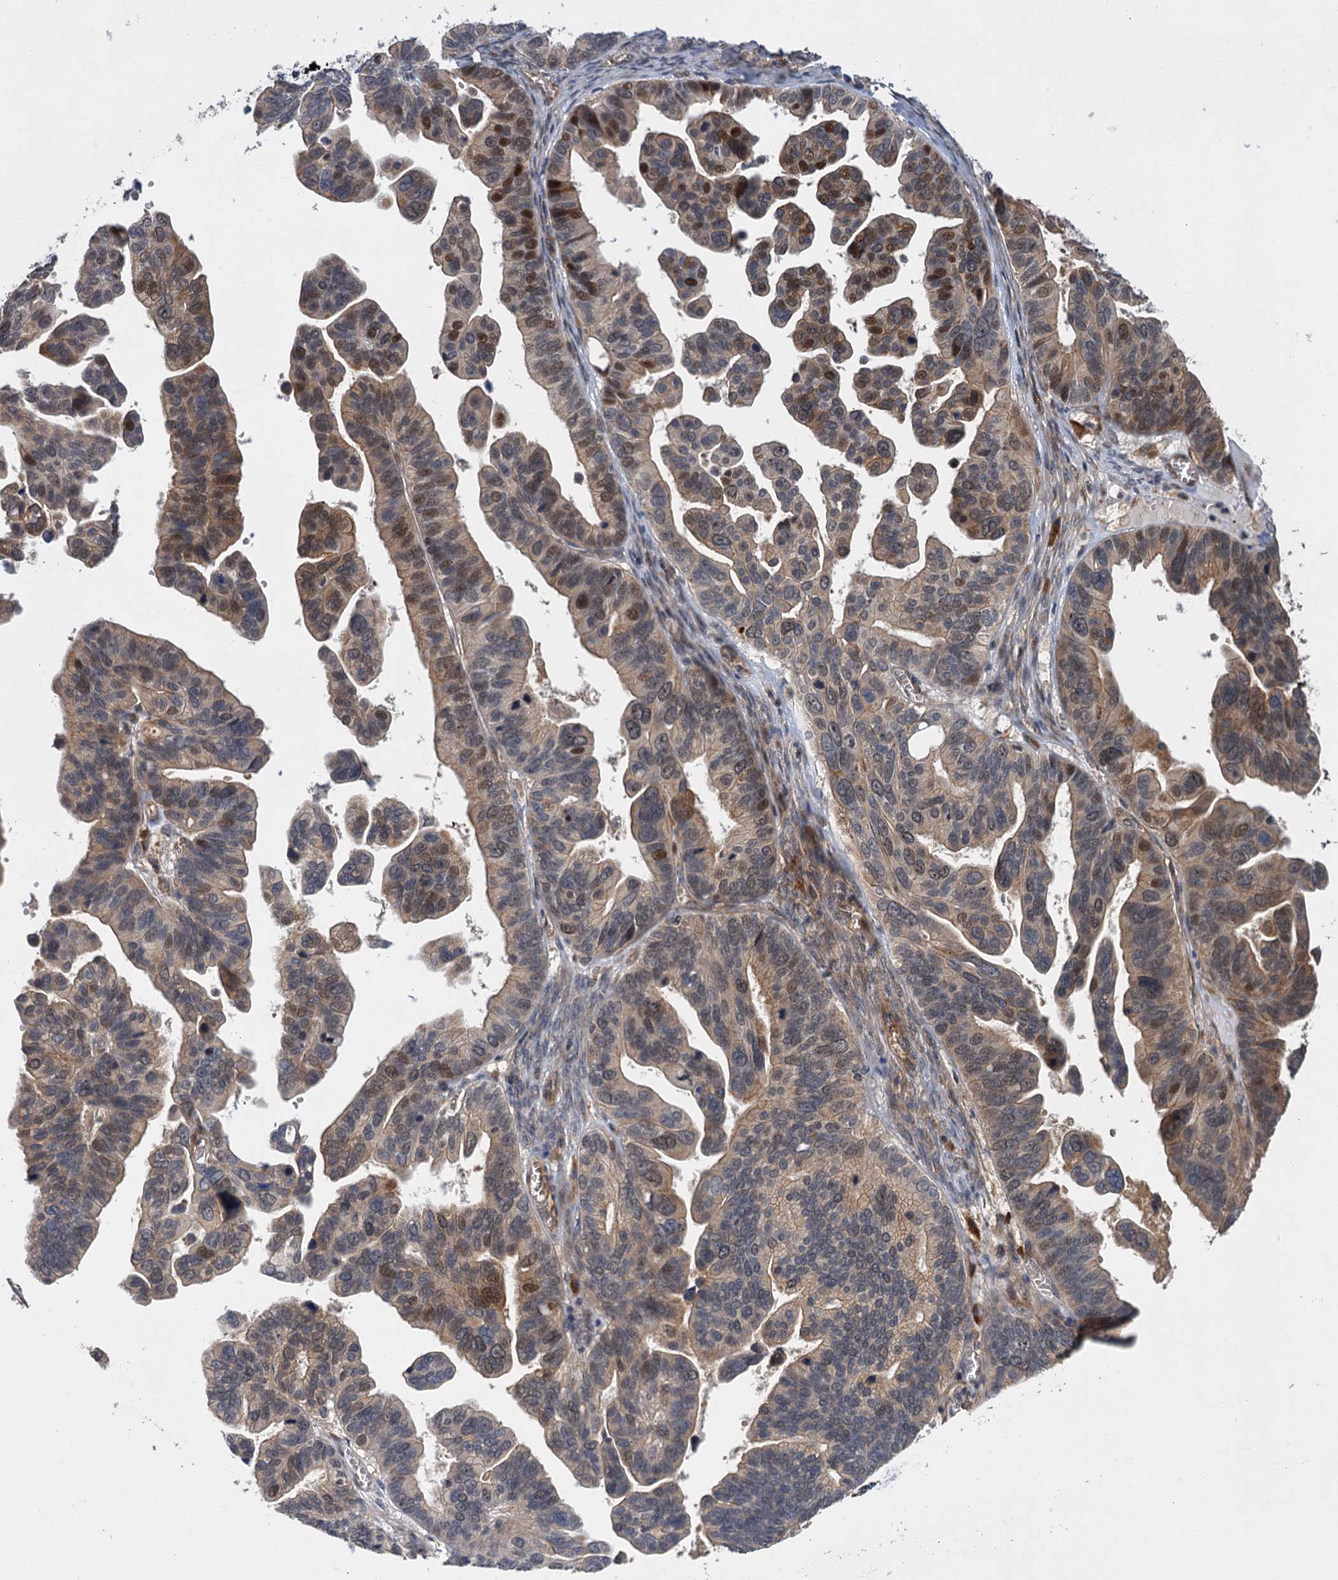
{"staining": {"intensity": "moderate", "quantity": "25%-75%", "location": "cytoplasmic/membranous,nuclear"}, "tissue": "ovarian cancer", "cell_type": "Tumor cells", "image_type": "cancer", "snomed": [{"axis": "morphology", "description": "Cystadenocarcinoma, serous, NOS"}, {"axis": "topography", "description": "Ovary"}], "caption": "Protein expression by IHC shows moderate cytoplasmic/membranous and nuclear expression in approximately 25%-75% of tumor cells in ovarian cancer.", "gene": "KANSL2", "patient": {"sex": "female", "age": 56}}